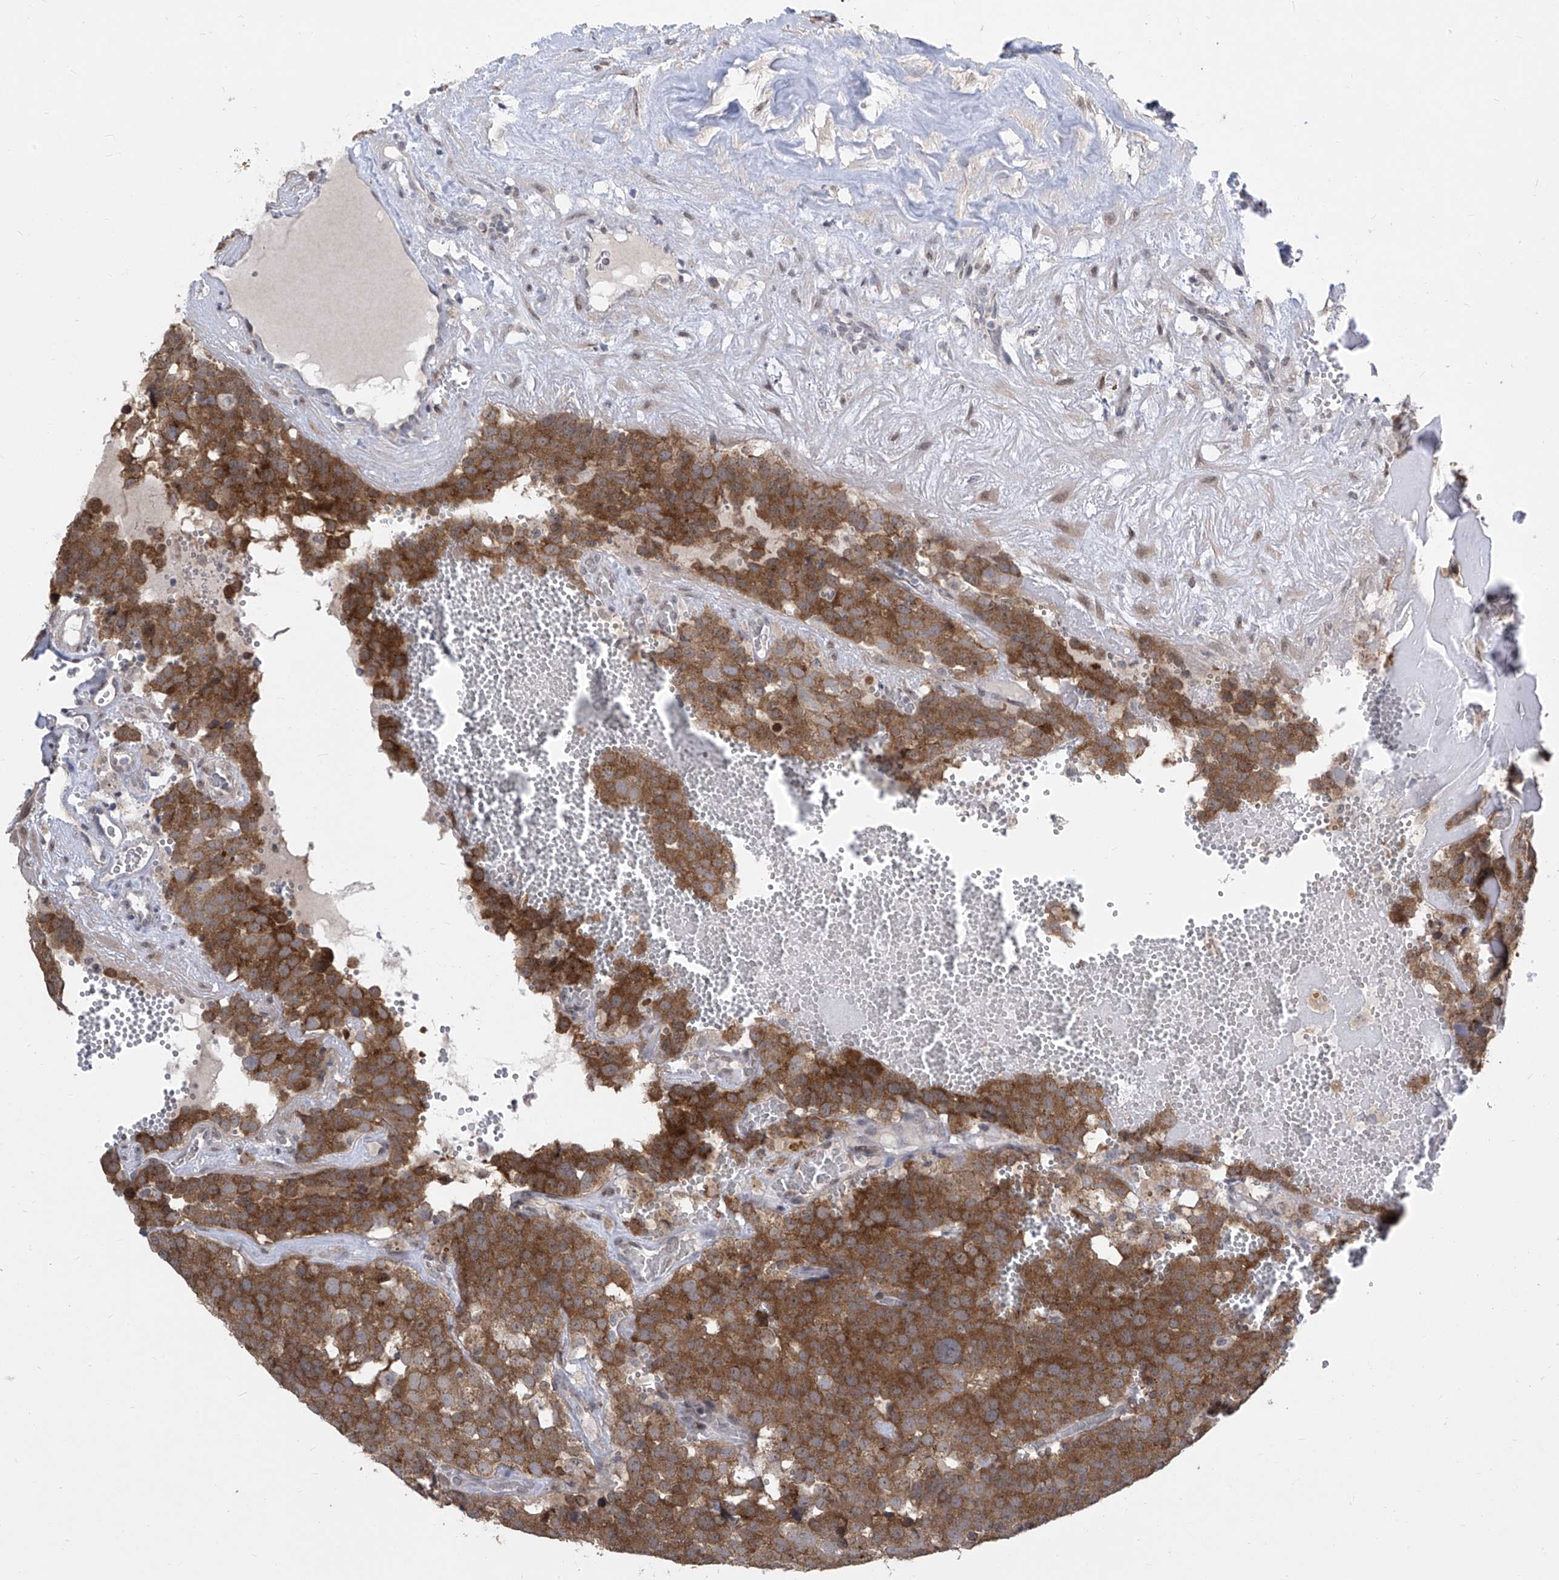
{"staining": {"intensity": "strong", "quantity": ">75%", "location": "cytoplasmic/membranous"}, "tissue": "testis cancer", "cell_type": "Tumor cells", "image_type": "cancer", "snomed": [{"axis": "morphology", "description": "Seminoma, NOS"}, {"axis": "topography", "description": "Testis"}], "caption": "Protein expression analysis of seminoma (testis) shows strong cytoplasmic/membranous expression in about >75% of tumor cells.", "gene": "CETN2", "patient": {"sex": "male", "age": 71}}